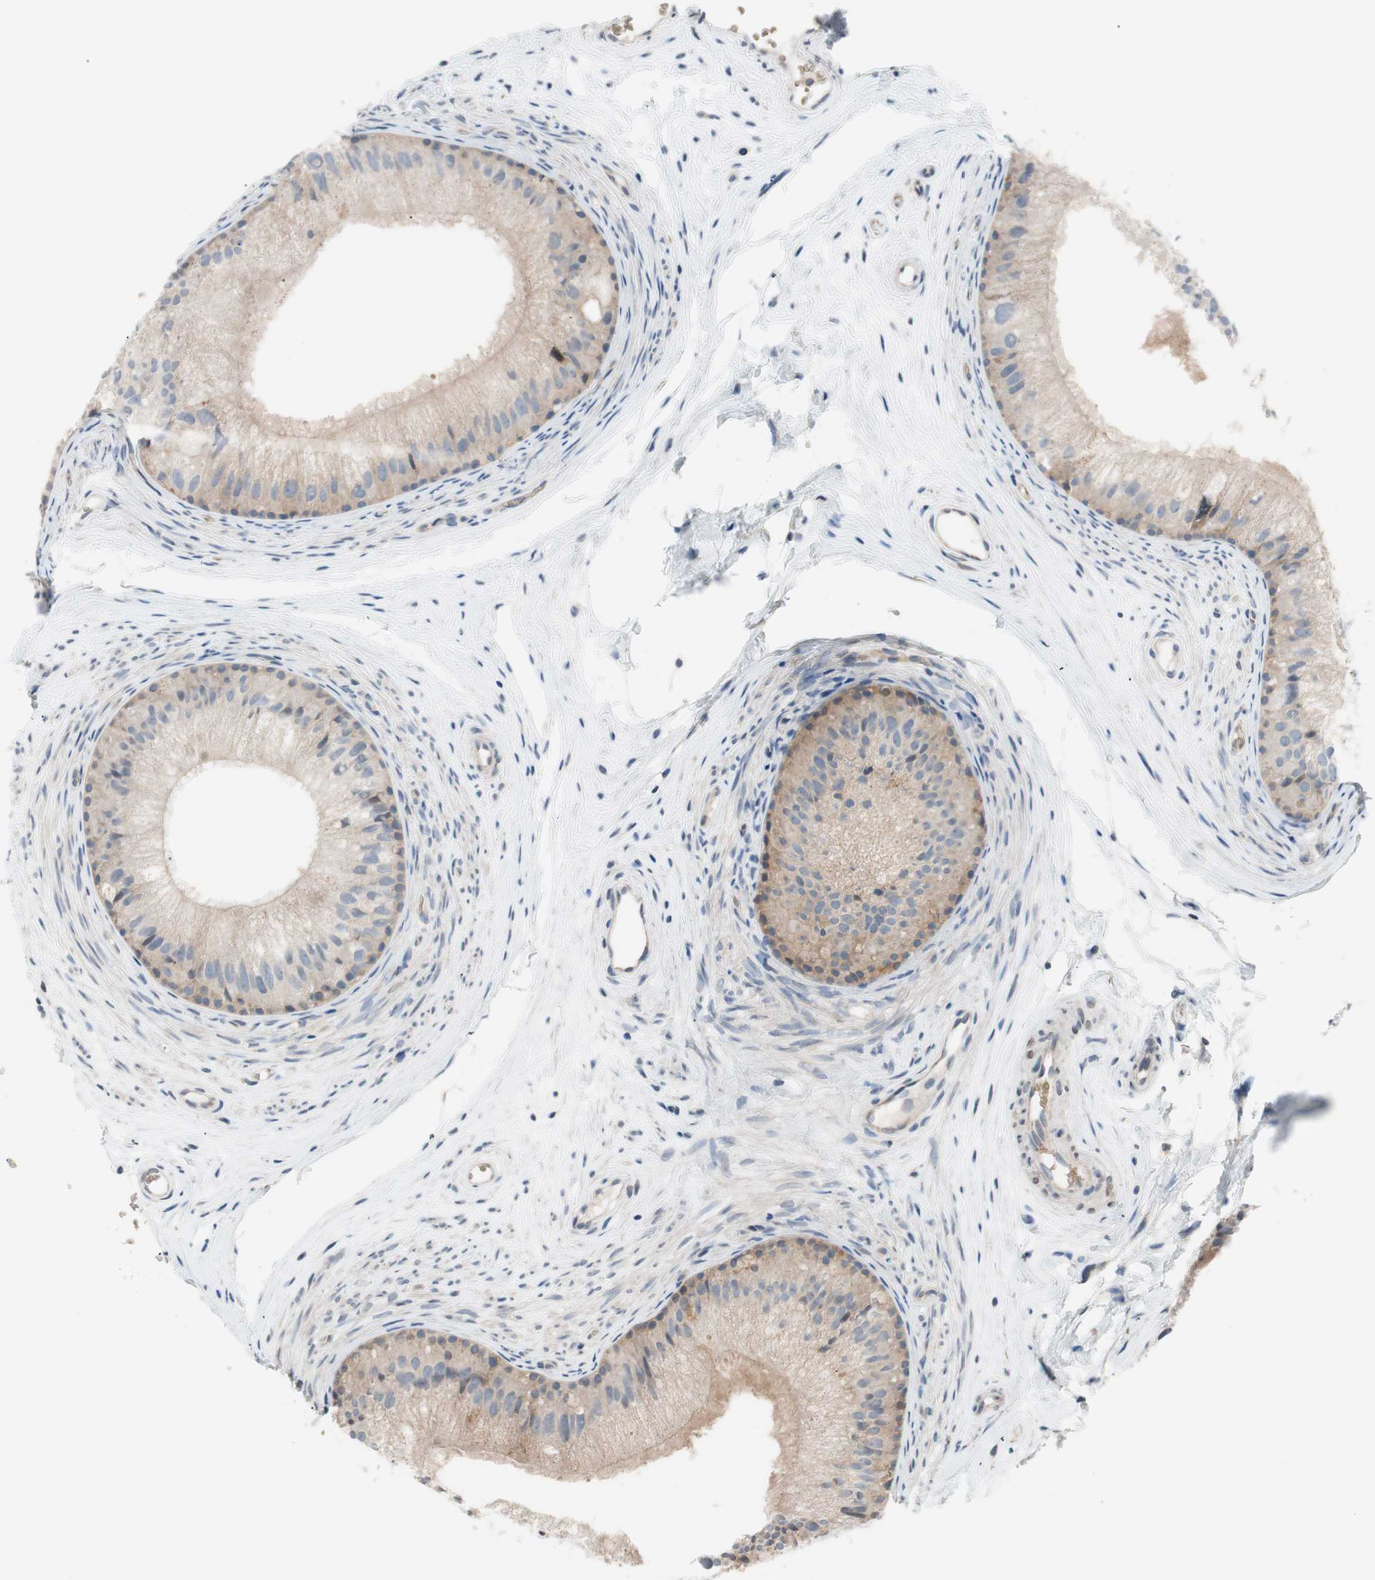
{"staining": {"intensity": "weak", "quantity": ">75%", "location": "cytoplasmic/membranous"}, "tissue": "epididymis", "cell_type": "Glandular cells", "image_type": "normal", "snomed": [{"axis": "morphology", "description": "Normal tissue, NOS"}, {"axis": "topography", "description": "Epididymis"}], "caption": "Immunohistochemistry histopathology image of benign human epididymis stained for a protein (brown), which exhibits low levels of weak cytoplasmic/membranous expression in about >75% of glandular cells.", "gene": "ADD2", "patient": {"sex": "male", "age": 56}}